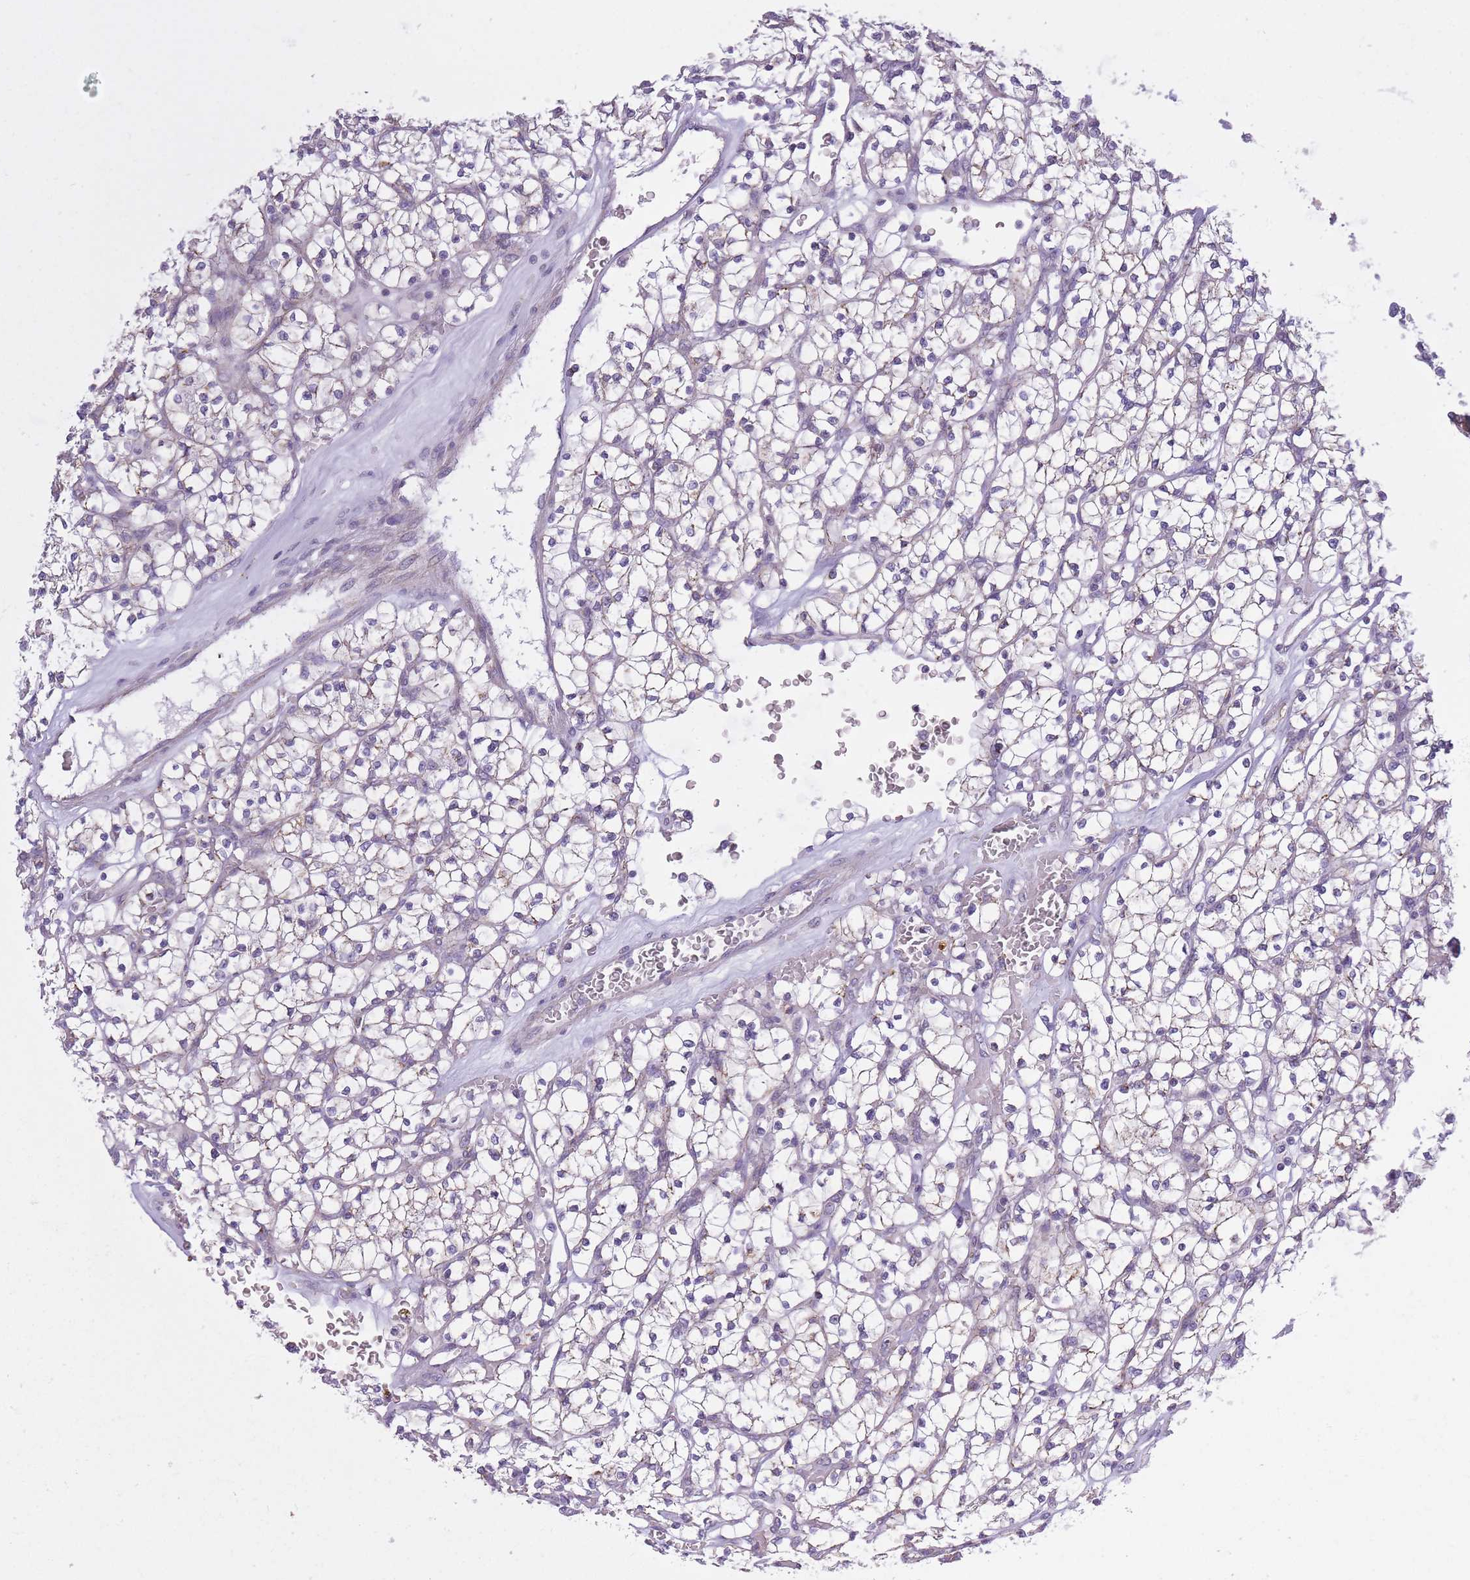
{"staining": {"intensity": "negative", "quantity": "none", "location": "none"}, "tissue": "renal cancer", "cell_type": "Tumor cells", "image_type": "cancer", "snomed": [{"axis": "morphology", "description": "Adenocarcinoma, NOS"}, {"axis": "topography", "description": "Kidney"}], "caption": "IHC micrograph of human renal cancer (adenocarcinoma) stained for a protein (brown), which shows no positivity in tumor cells. (Brightfield microscopy of DAB (3,3'-diaminobenzidine) immunohistochemistry (IHC) at high magnification).", "gene": "ZBTB24", "patient": {"sex": "female", "age": 64}}